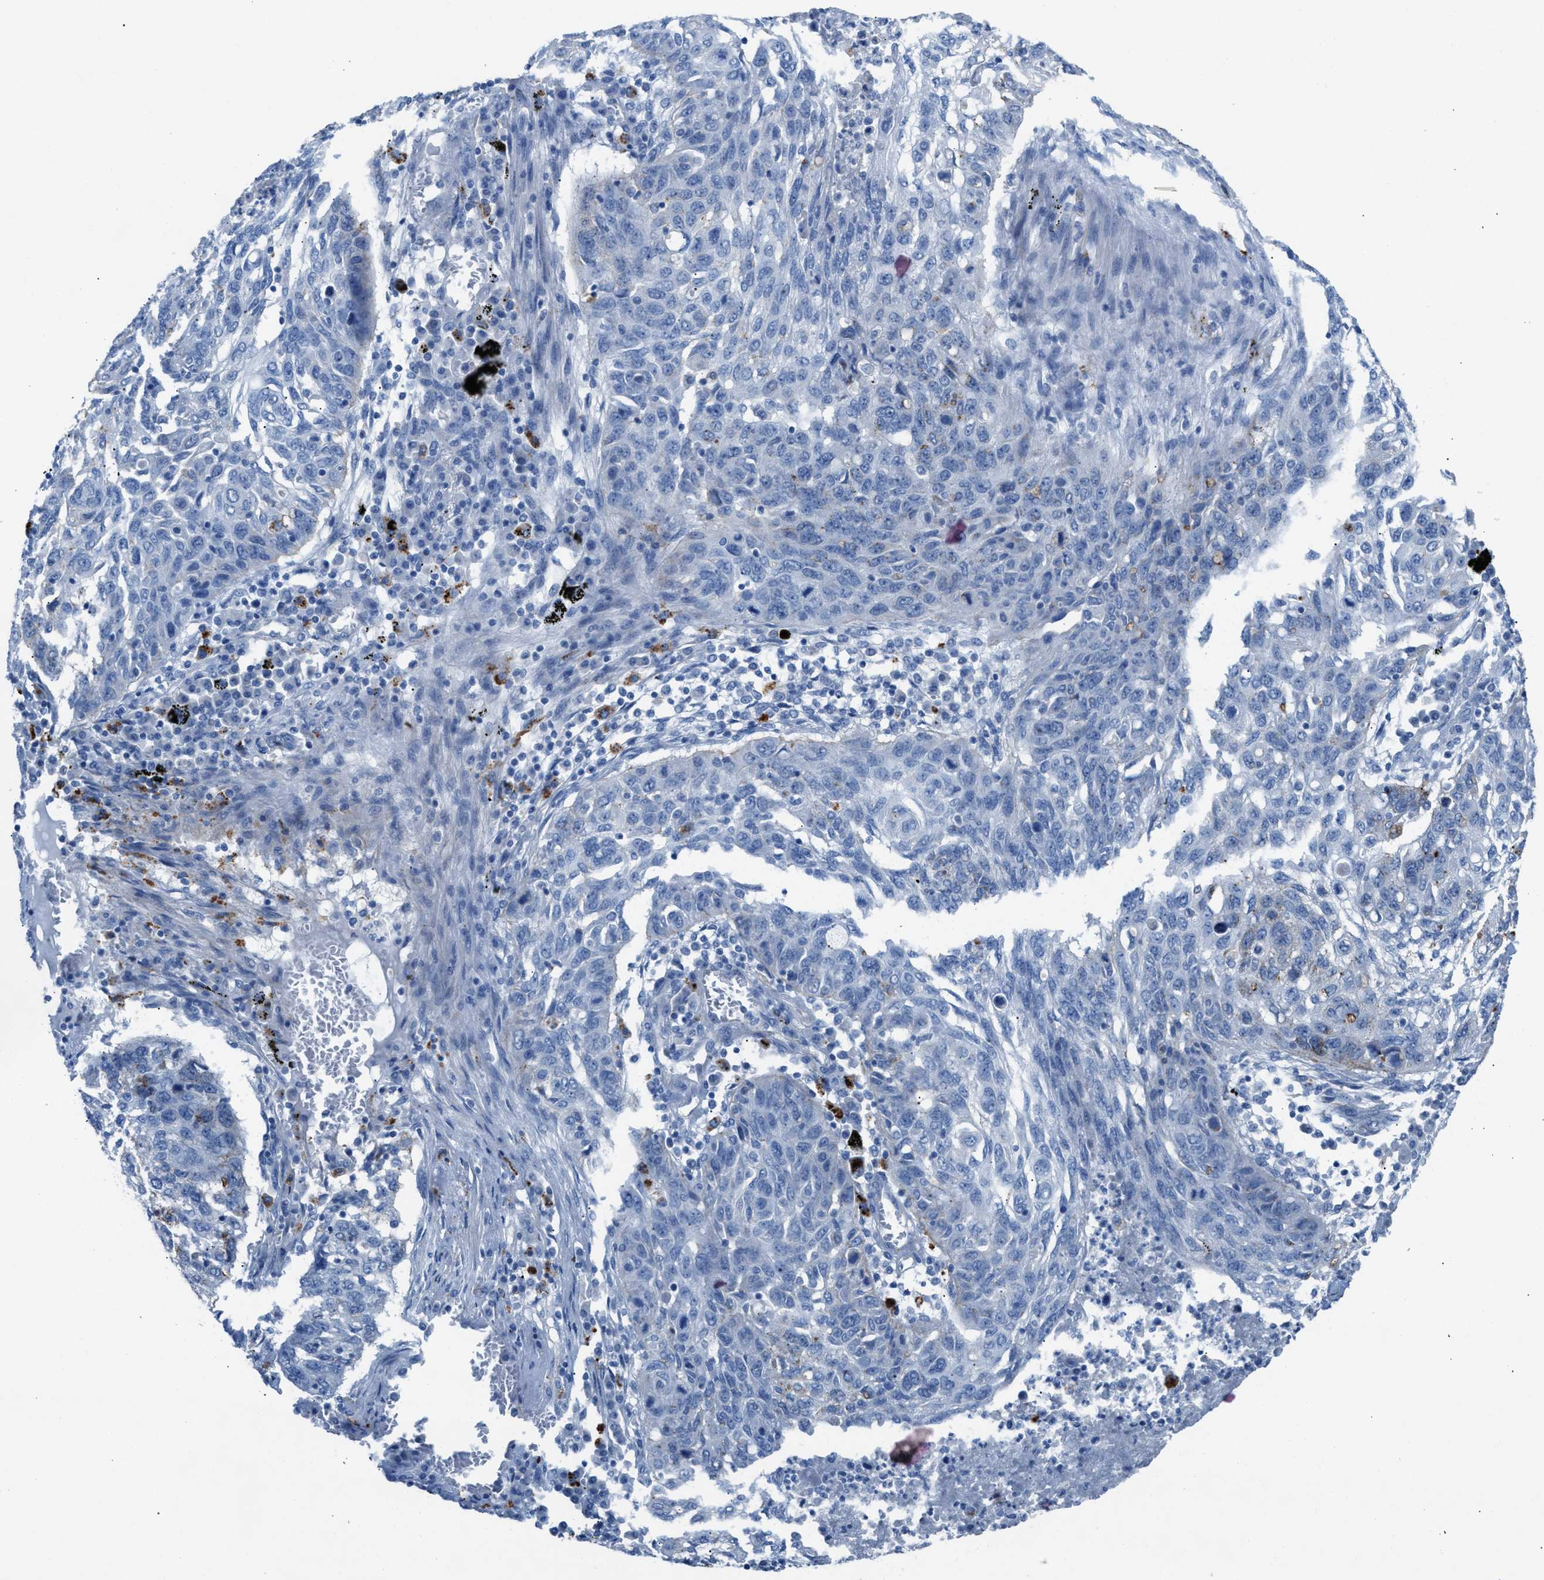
{"staining": {"intensity": "negative", "quantity": "none", "location": "none"}, "tissue": "lung cancer", "cell_type": "Tumor cells", "image_type": "cancer", "snomed": [{"axis": "morphology", "description": "Squamous cell carcinoma, NOS"}, {"axis": "topography", "description": "Lung"}], "caption": "Human lung cancer stained for a protein using IHC demonstrates no expression in tumor cells.", "gene": "ASPA", "patient": {"sex": "female", "age": 63}}